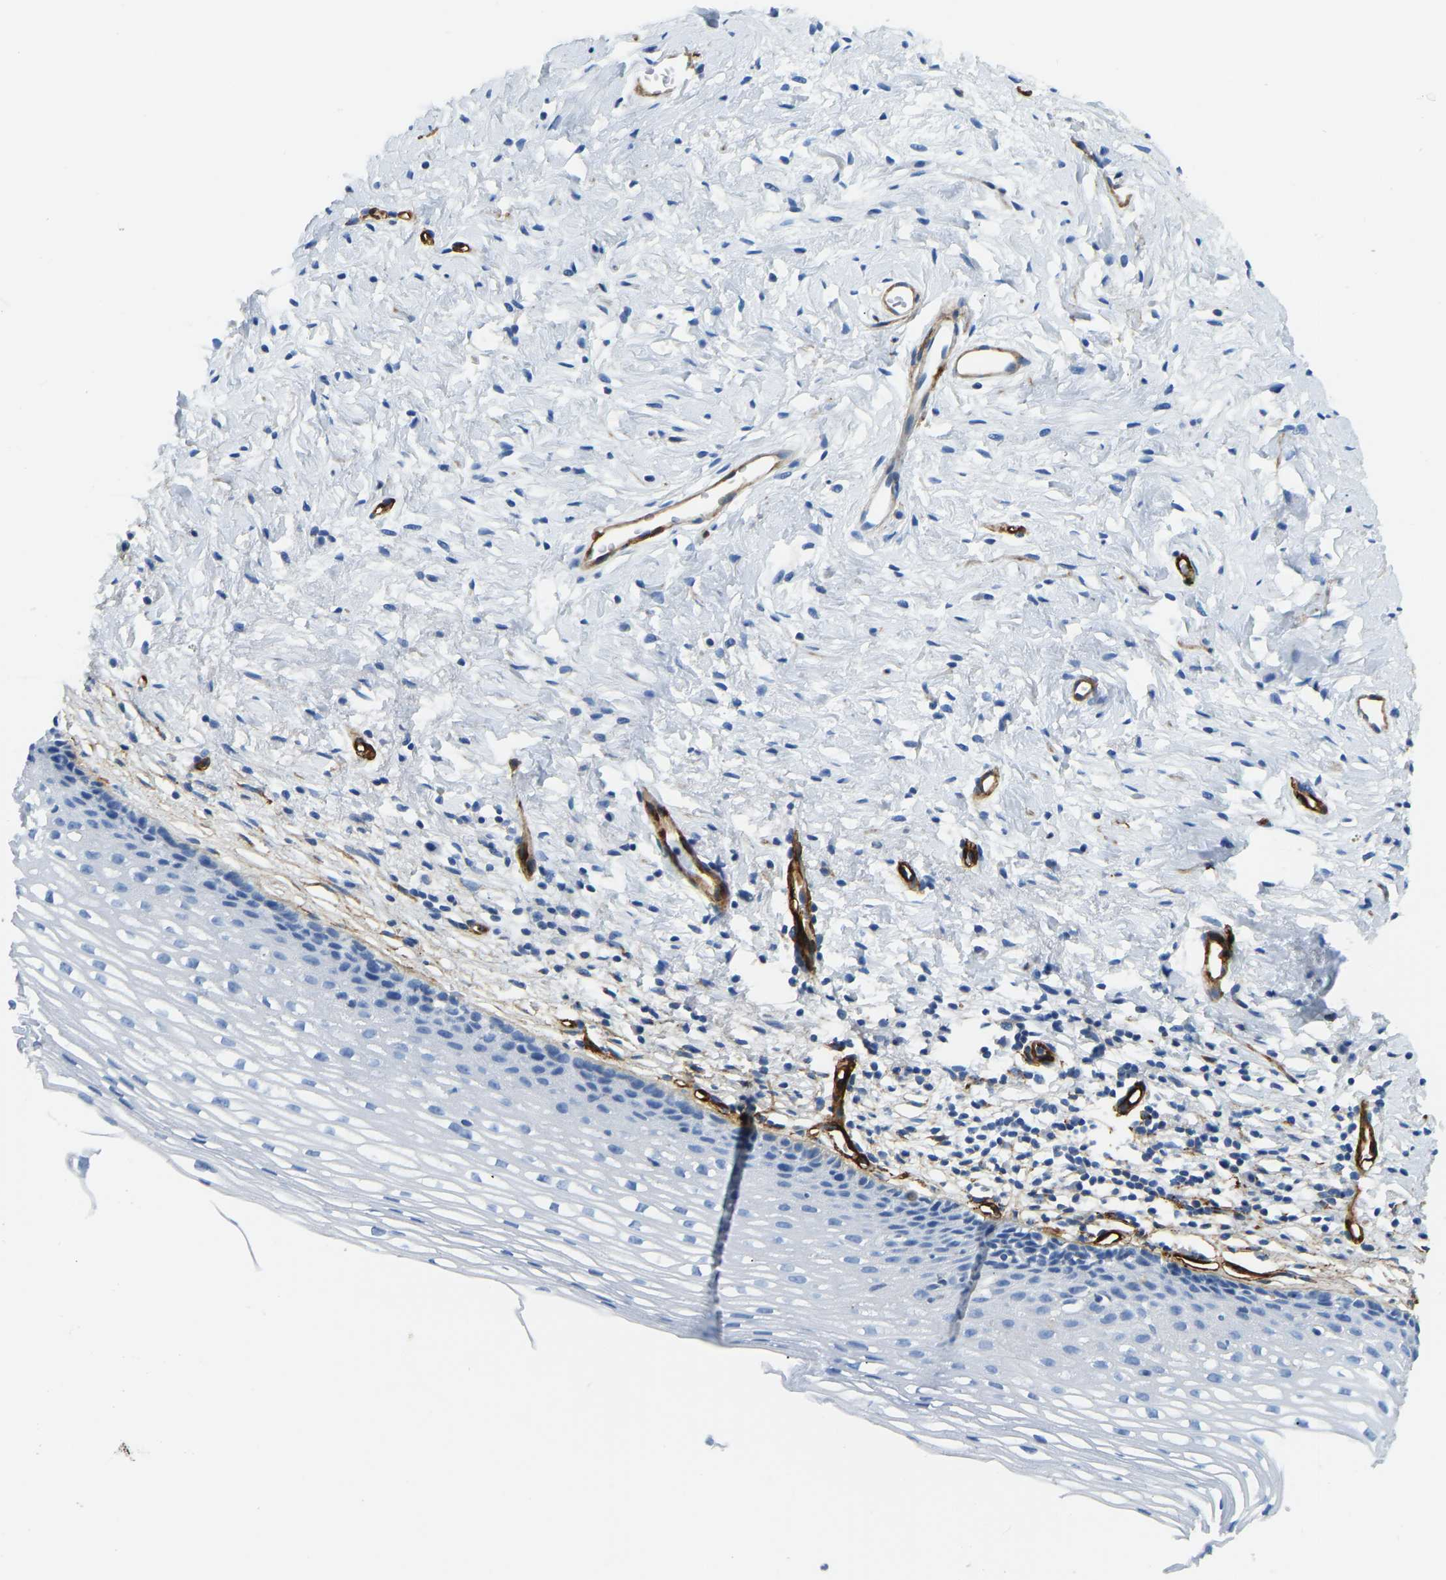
{"staining": {"intensity": "negative", "quantity": "none", "location": "none"}, "tissue": "cervix", "cell_type": "Glandular cells", "image_type": "normal", "snomed": [{"axis": "morphology", "description": "Normal tissue, NOS"}, {"axis": "topography", "description": "Cervix"}], "caption": "Immunohistochemistry (IHC) image of unremarkable cervix stained for a protein (brown), which exhibits no staining in glandular cells. The staining is performed using DAB (3,3'-diaminobenzidine) brown chromogen with nuclei counter-stained in using hematoxylin.", "gene": "COL15A1", "patient": {"sex": "female", "age": 77}}